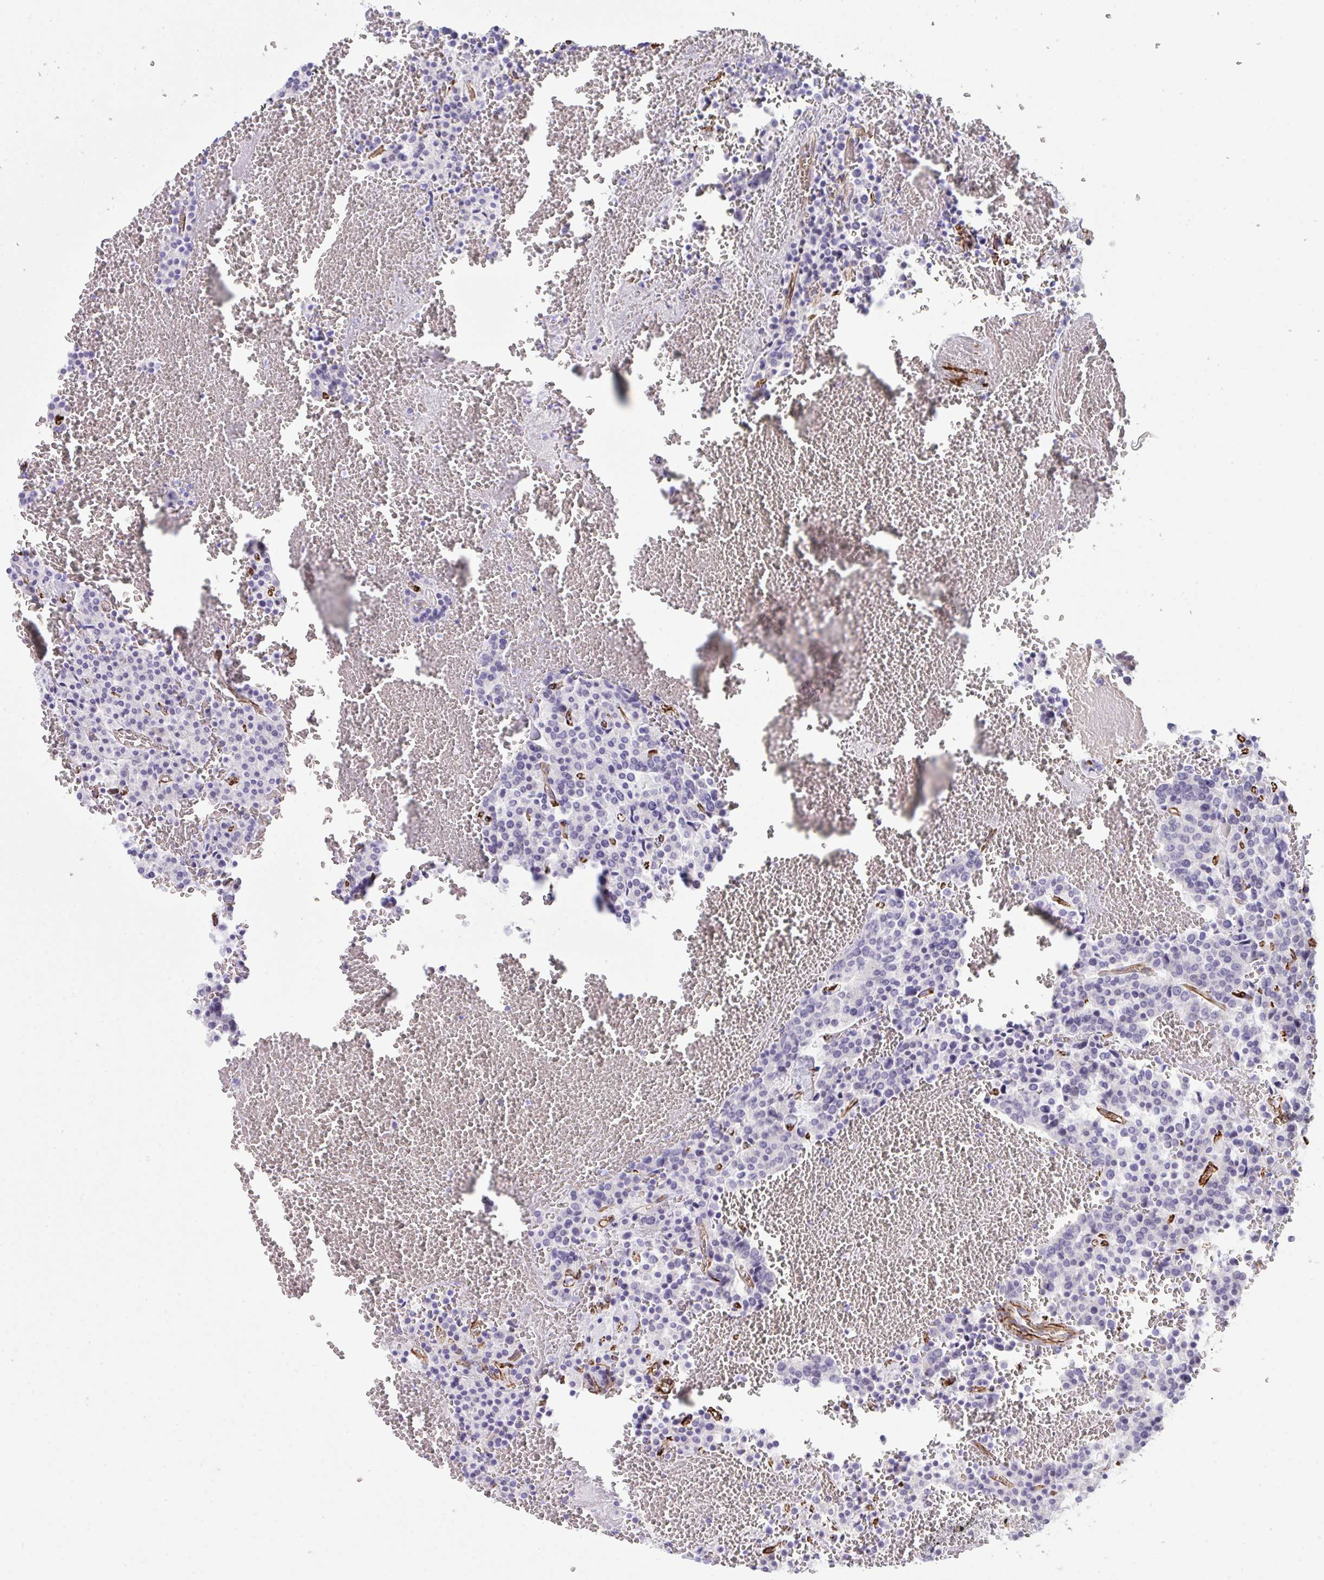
{"staining": {"intensity": "negative", "quantity": "none", "location": "none"}, "tissue": "carcinoid", "cell_type": "Tumor cells", "image_type": "cancer", "snomed": [{"axis": "morphology", "description": "Carcinoid, malignant, NOS"}, {"axis": "topography", "description": "Lung"}], "caption": "IHC micrograph of neoplastic tissue: carcinoid stained with DAB reveals no significant protein staining in tumor cells. Brightfield microscopy of immunohistochemistry (IHC) stained with DAB (brown) and hematoxylin (blue), captured at high magnification.", "gene": "SLC35B1", "patient": {"sex": "male", "age": 70}}